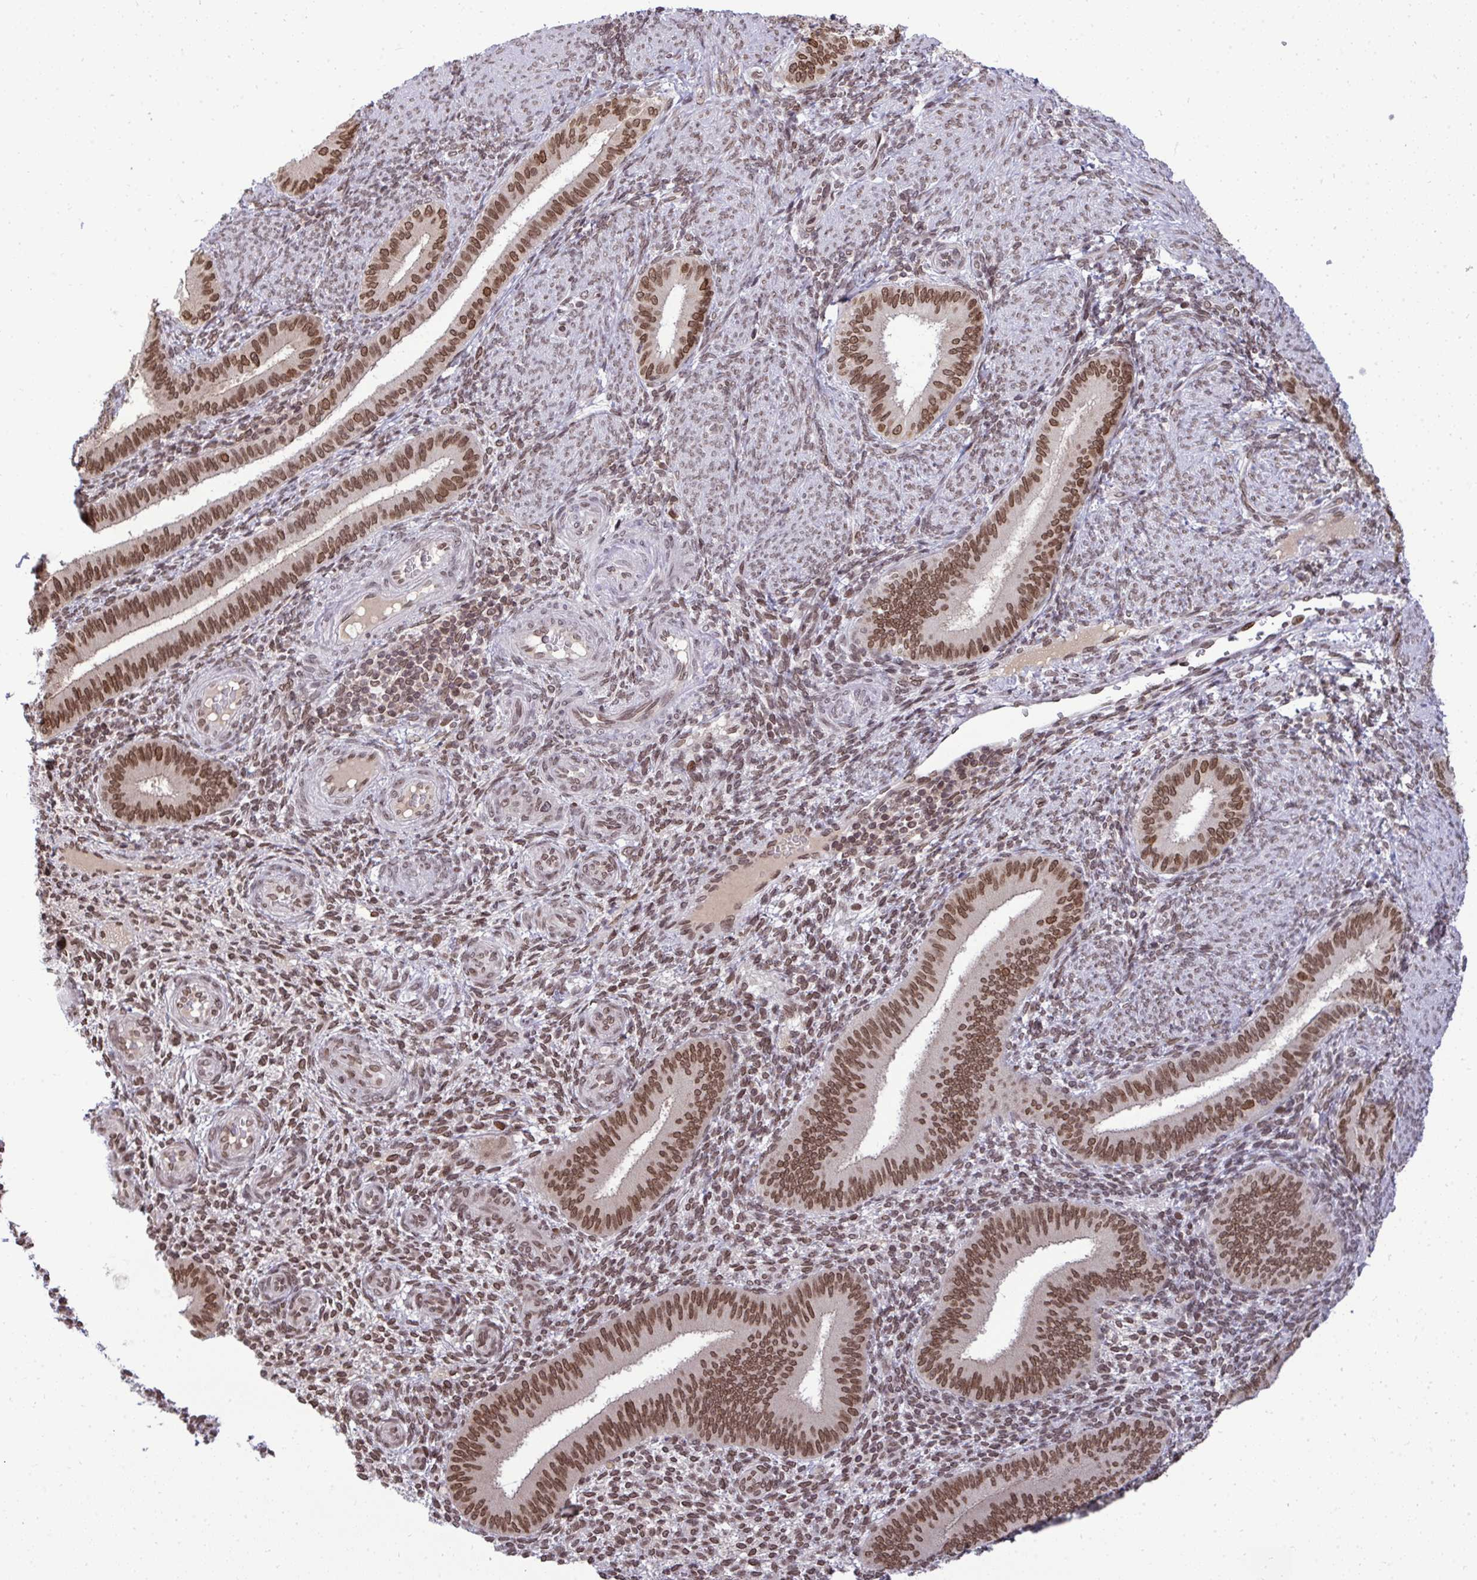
{"staining": {"intensity": "moderate", "quantity": "25%-75%", "location": "nuclear"}, "tissue": "endometrium", "cell_type": "Cells in endometrial stroma", "image_type": "normal", "snomed": [{"axis": "morphology", "description": "Normal tissue, NOS"}, {"axis": "topography", "description": "Endometrium"}], "caption": "DAB immunohistochemical staining of unremarkable human endometrium demonstrates moderate nuclear protein expression in about 25%-75% of cells in endometrial stroma. Nuclei are stained in blue.", "gene": "JPT1", "patient": {"sex": "female", "age": 39}}